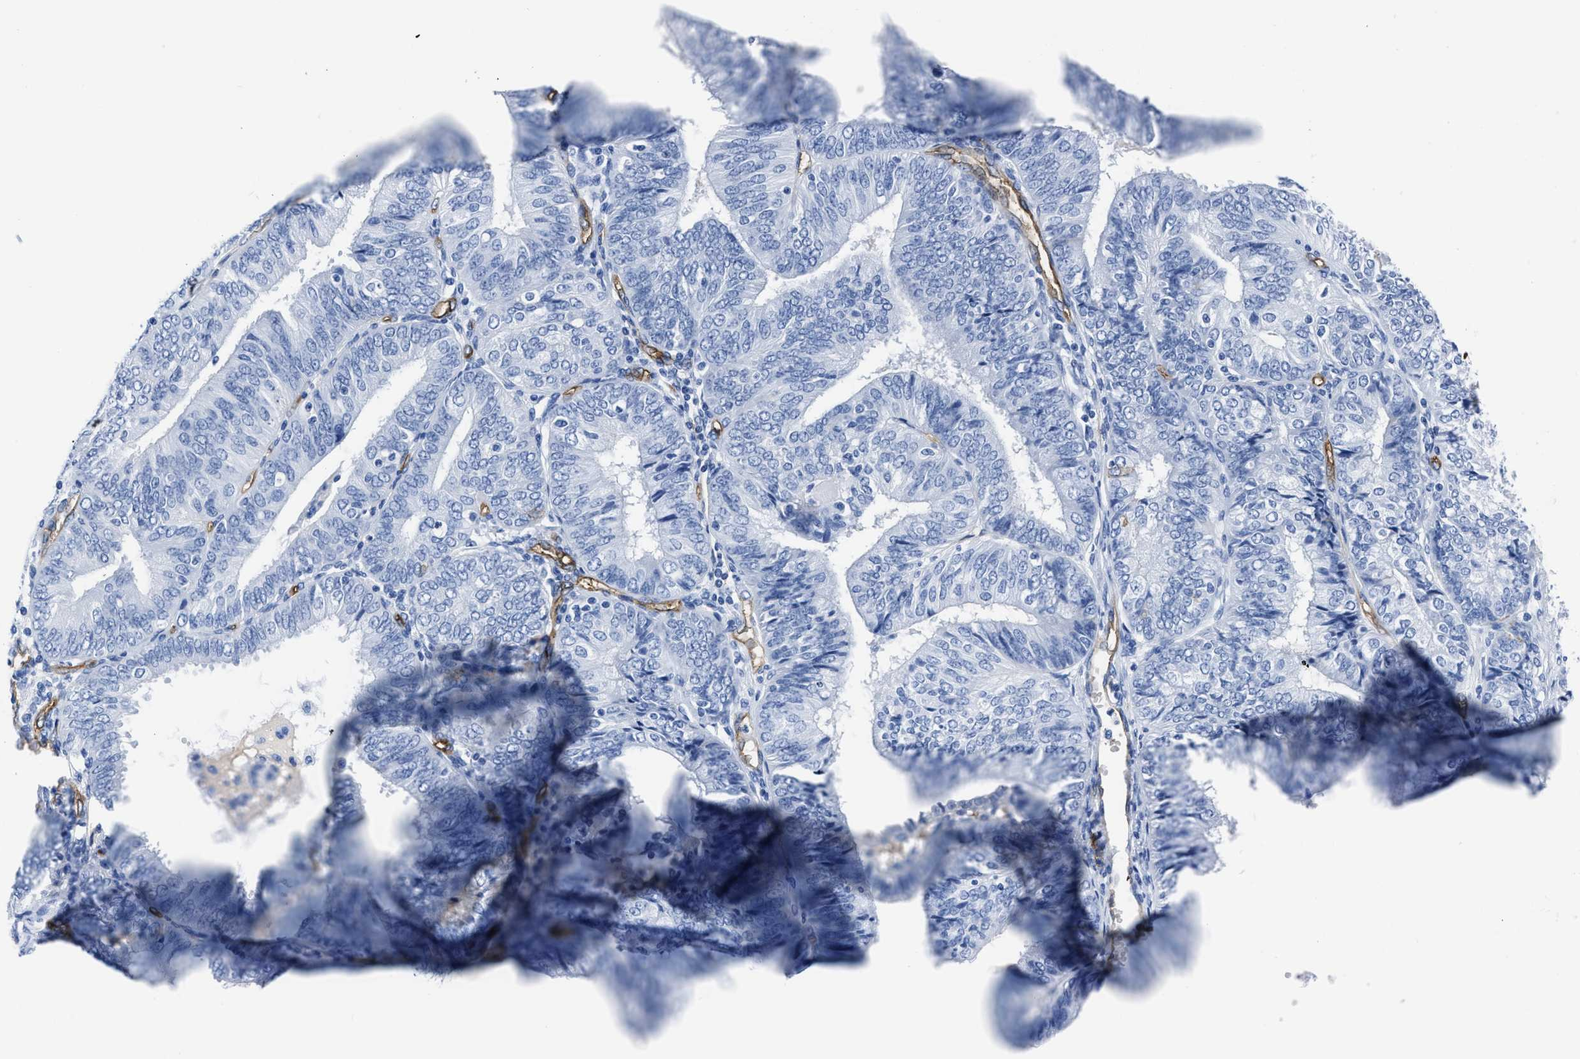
{"staining": {"intensity": "negative", "quantity": "none", "location": "none"}, "tissue": "endometrial cancer", "cell_type": "Tumor cells", "image_type": "cancer", "snomed": [{"axis": "morphology", "description": "Adenocarcinoma, NOS"}, {"axis": "topography", "description": "Endometrium"}], "caption": "Tumor cells show no significant protein expression in adenocarcinoma (endometrial).", "gene": "AQP1", "patient": {"sex": "female", "age": 58}}